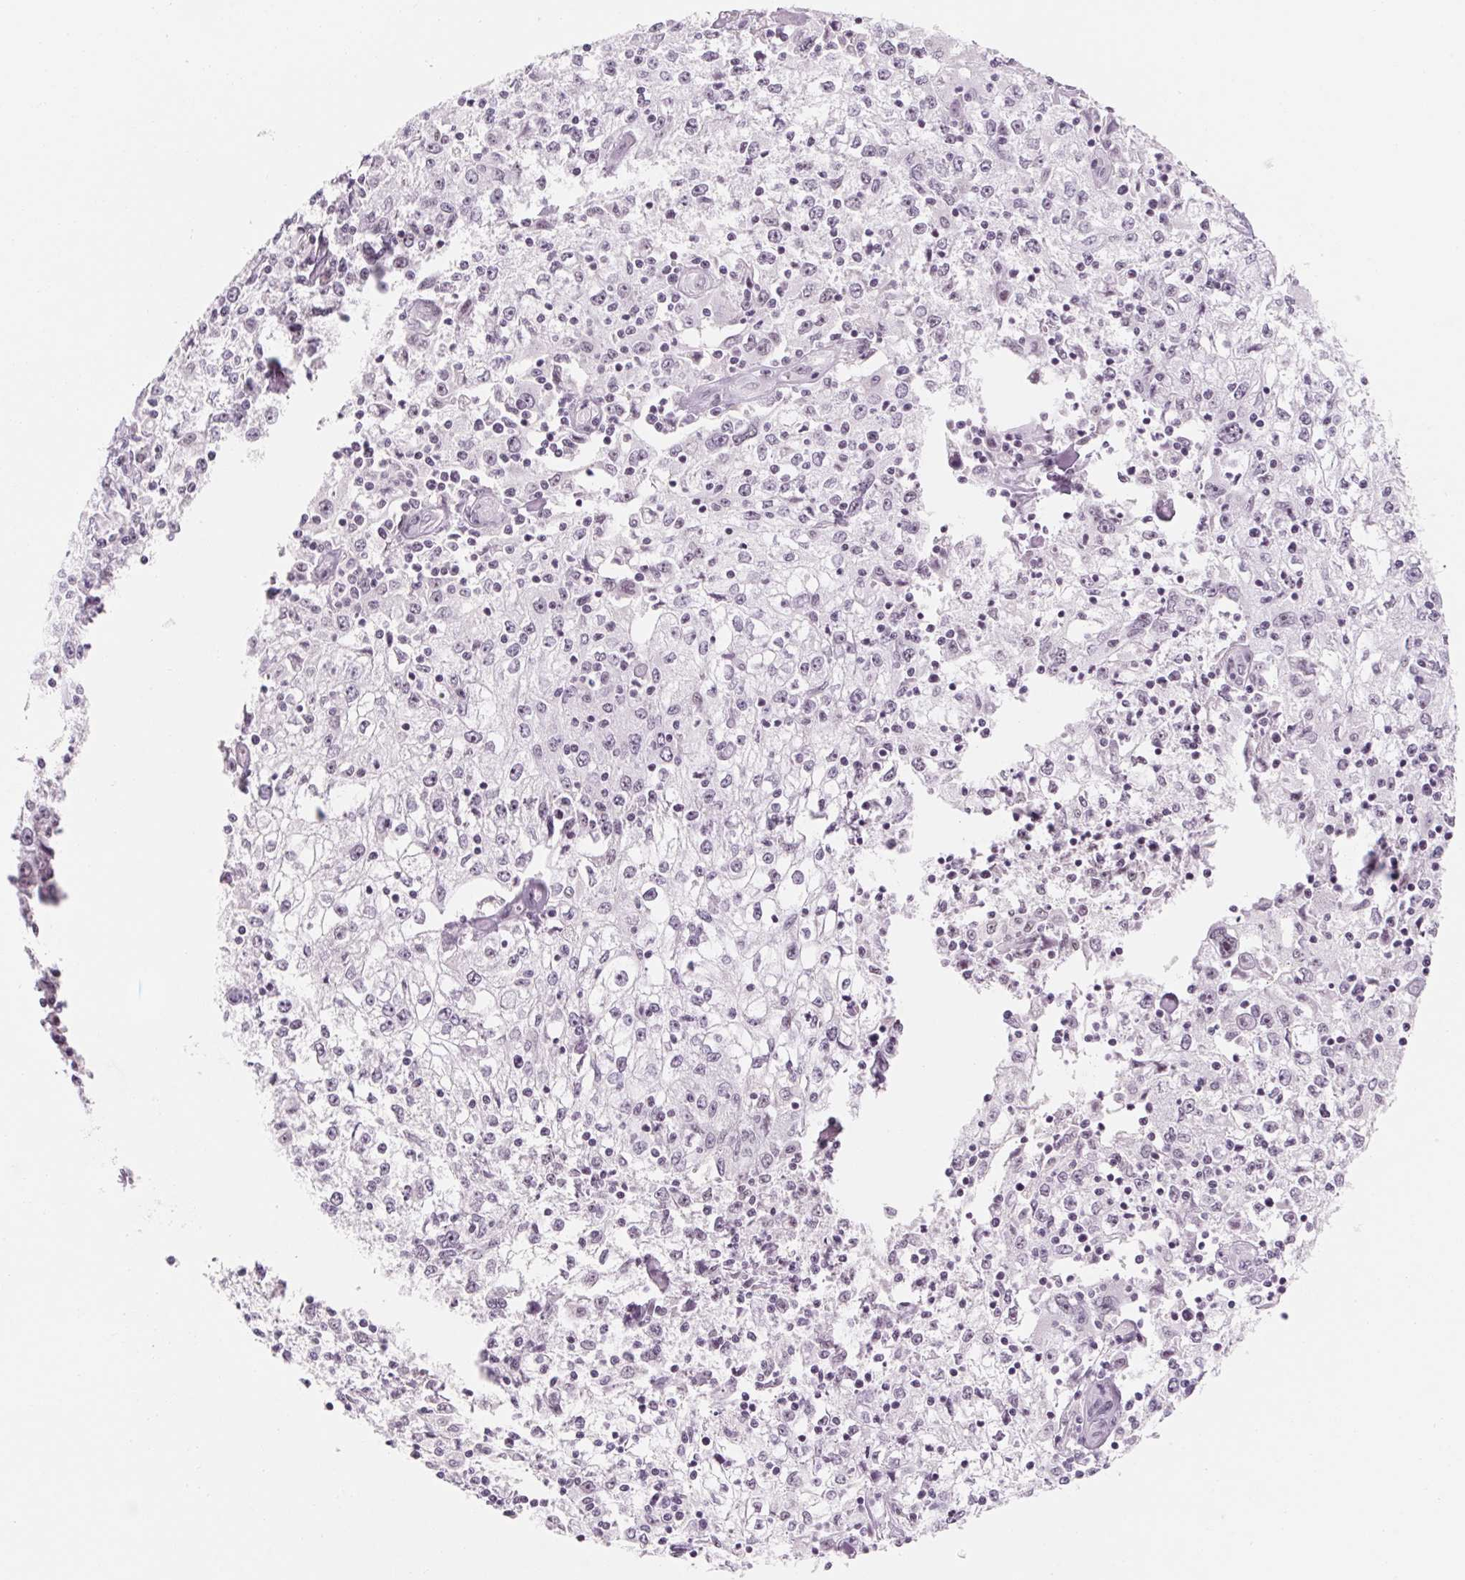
{"staining": {"intensity": "weak", "quantity": "25%-75%", "location": "nuclear"}, "tissue": "cervical cancer", "cell_type": "Tumor cells", "image_type": "cancer", "snomed": [{"axis": "morphology", "description": "Squamous cell carcinoma, NOS"}, {"axis": "topography", "description": "Cervix"}], "caption": "A high-resolution image shows immunohistochemistry staining of cervical squamous cell carcinoma, which reveals weak nuclear expression in approximately 25%-75% of tumor cells.", "gene": "ZIC4", "patient": {"sex": "female", "age": 85}}